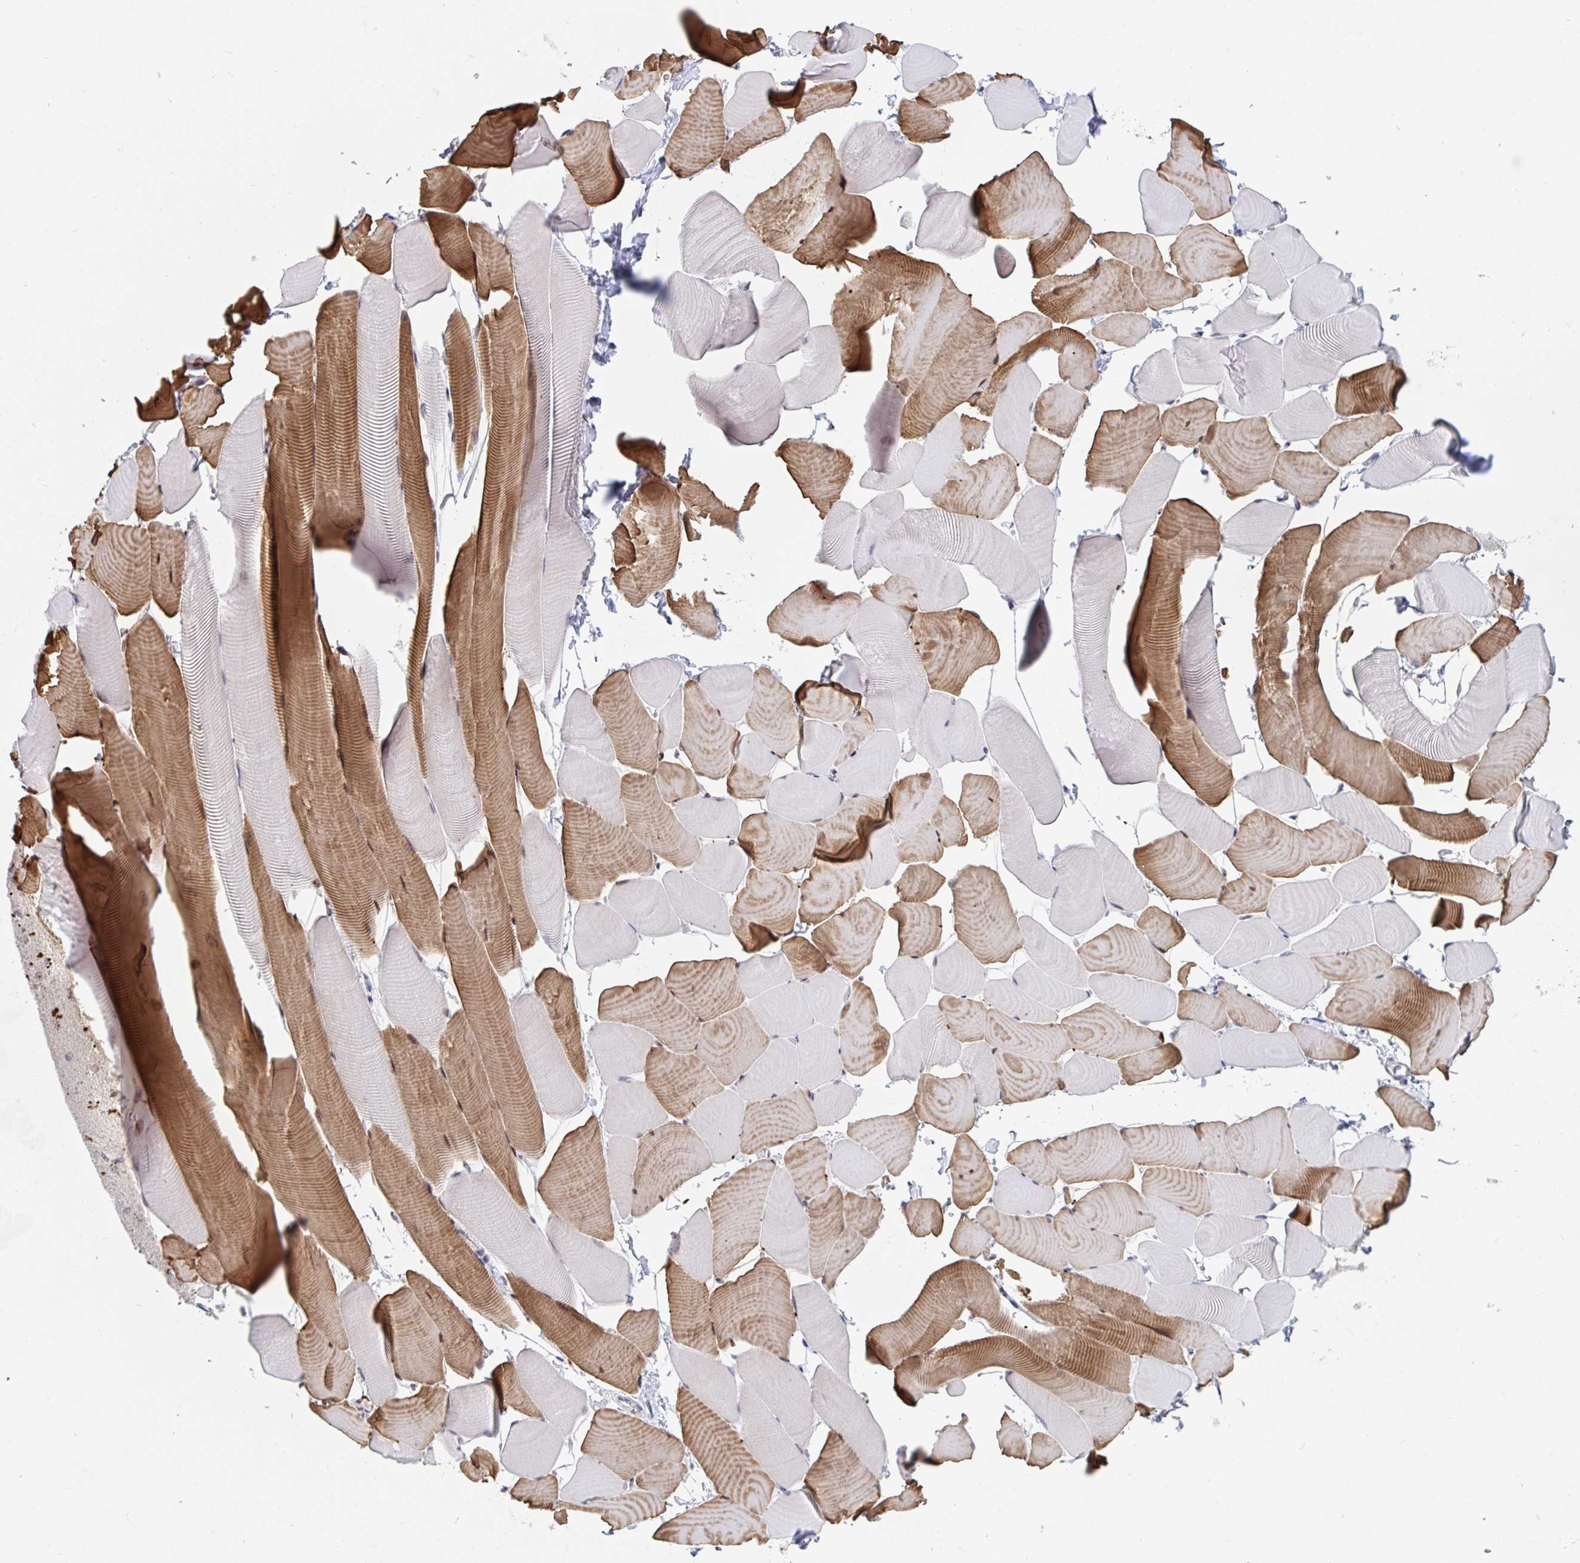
{"staining": {"intensity": "moderate", "quantity": "25%-75%", "location": "cytoplasmic/membranous"}, "tissue": "skeletal muscle", "cell_type": "Myocytes", "image_type": "normal", "snomed": [{"axis": "morphology", "description": "Normal tissue, NOS"}, {"axis": "topography", "description": "Skeletal muscle"}], "caption": "Immunohistochemical staining of benign skeletal muscle exhibits 25%-75% levels of moderate cytoplasmic/membranous protein positivity in approximately 25%-75% of myocytes. (DAB (3,3'-diaminobenzidine) IHC, brown staining for protein, blue staining for nuclei).", "gene": "FAM156A", "patient": {"sex": "male", "age": 25}}